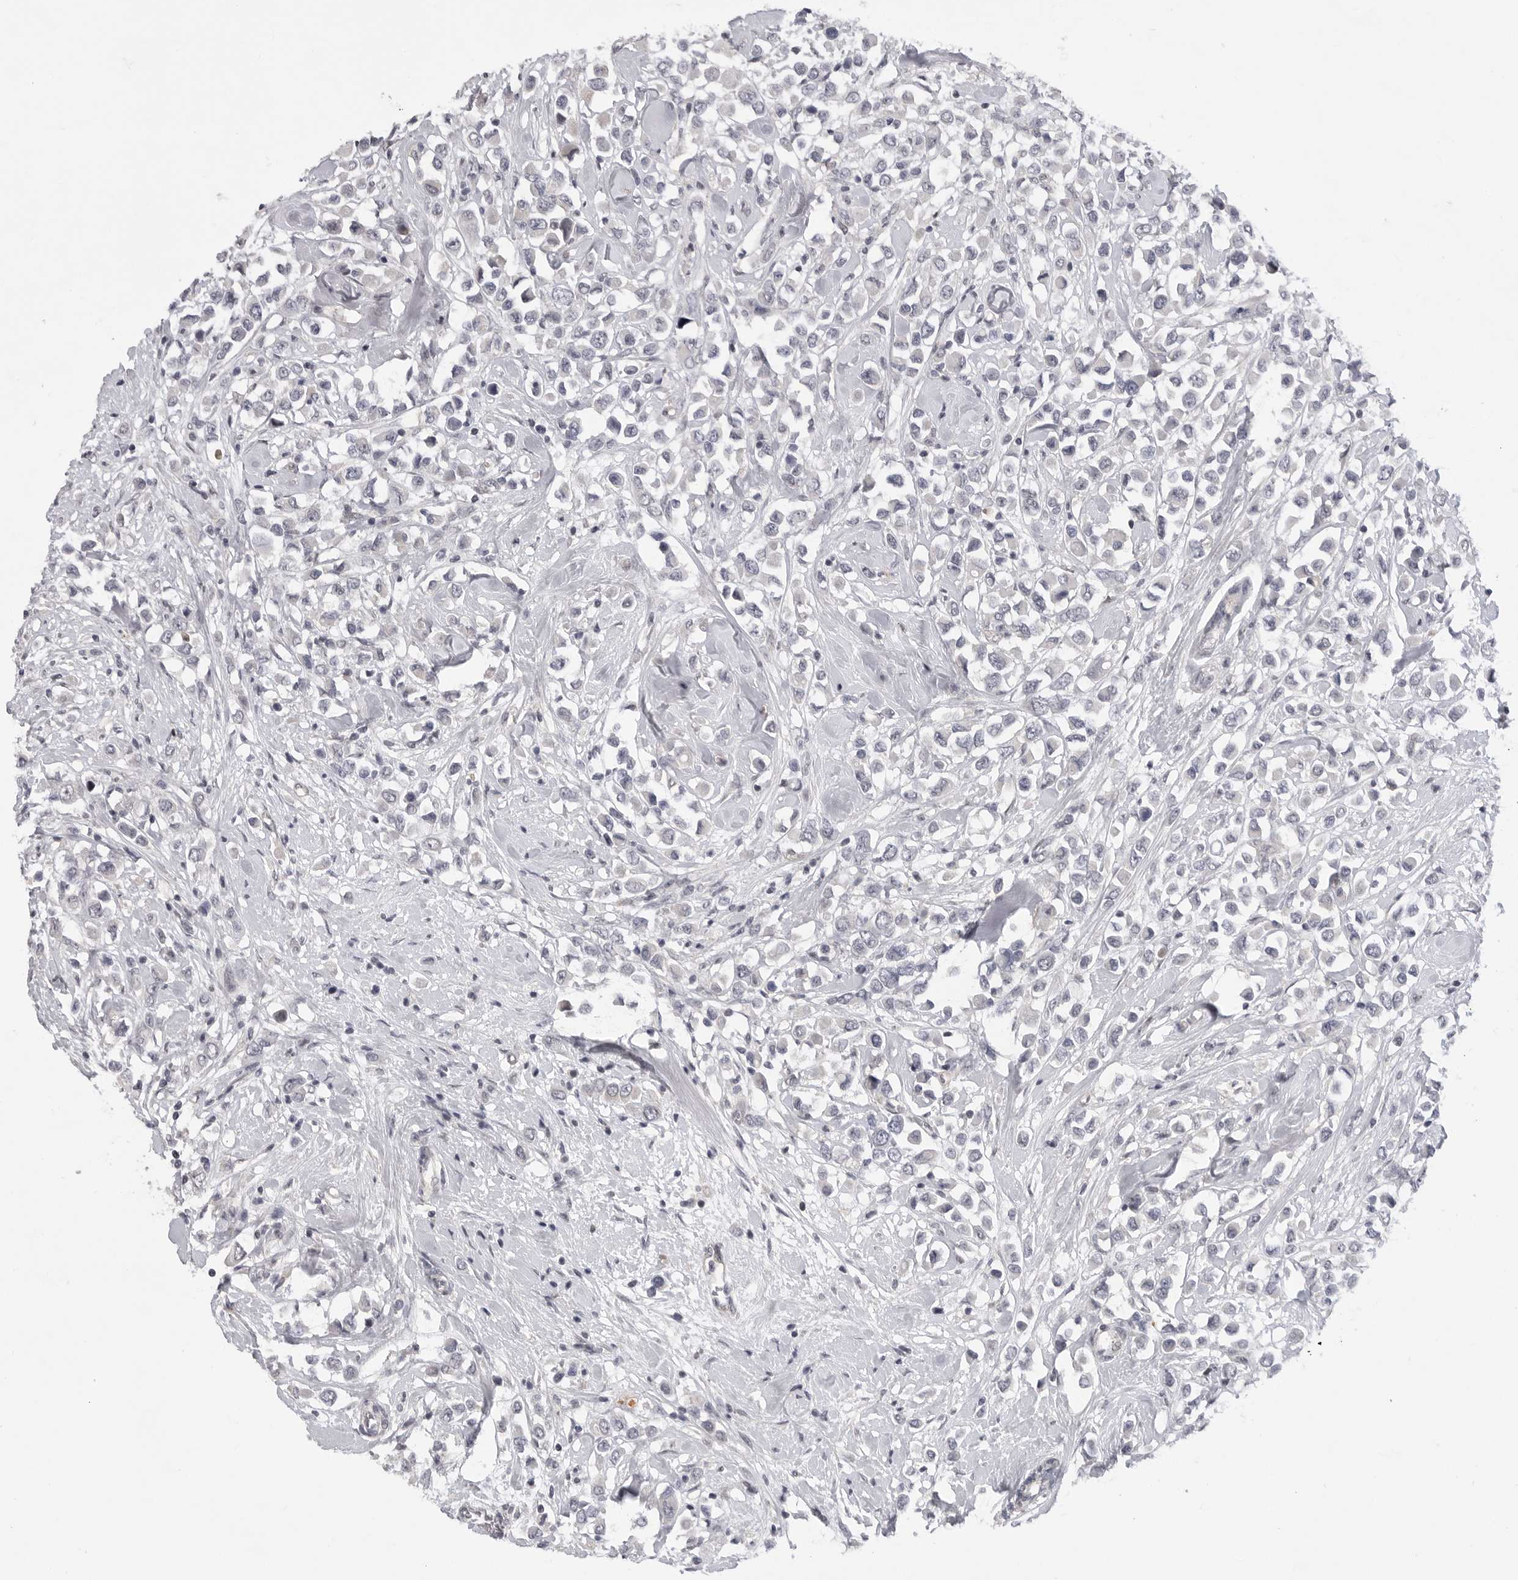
{"staining": {"intensity": "negative", "quantity": "none", "location": "none"}, "tissue": "breast cancer", "cell_type": "Tumor cells", "image_type": "cancer", "snomed": [{"axis": "morphology", "description": "Duct carcinoma"}, {"axis": "topography", "description": "Breast"}], "caption": "The photomicrograph shows no significant staining in tumor cells of infiltrating ductal carcinoma (breast). (Immunohistochemistry (ihc), brightfield microscopy, high magnification).", "gene": "FBXO43", "patient": {"sex": "female", "age": 61}}